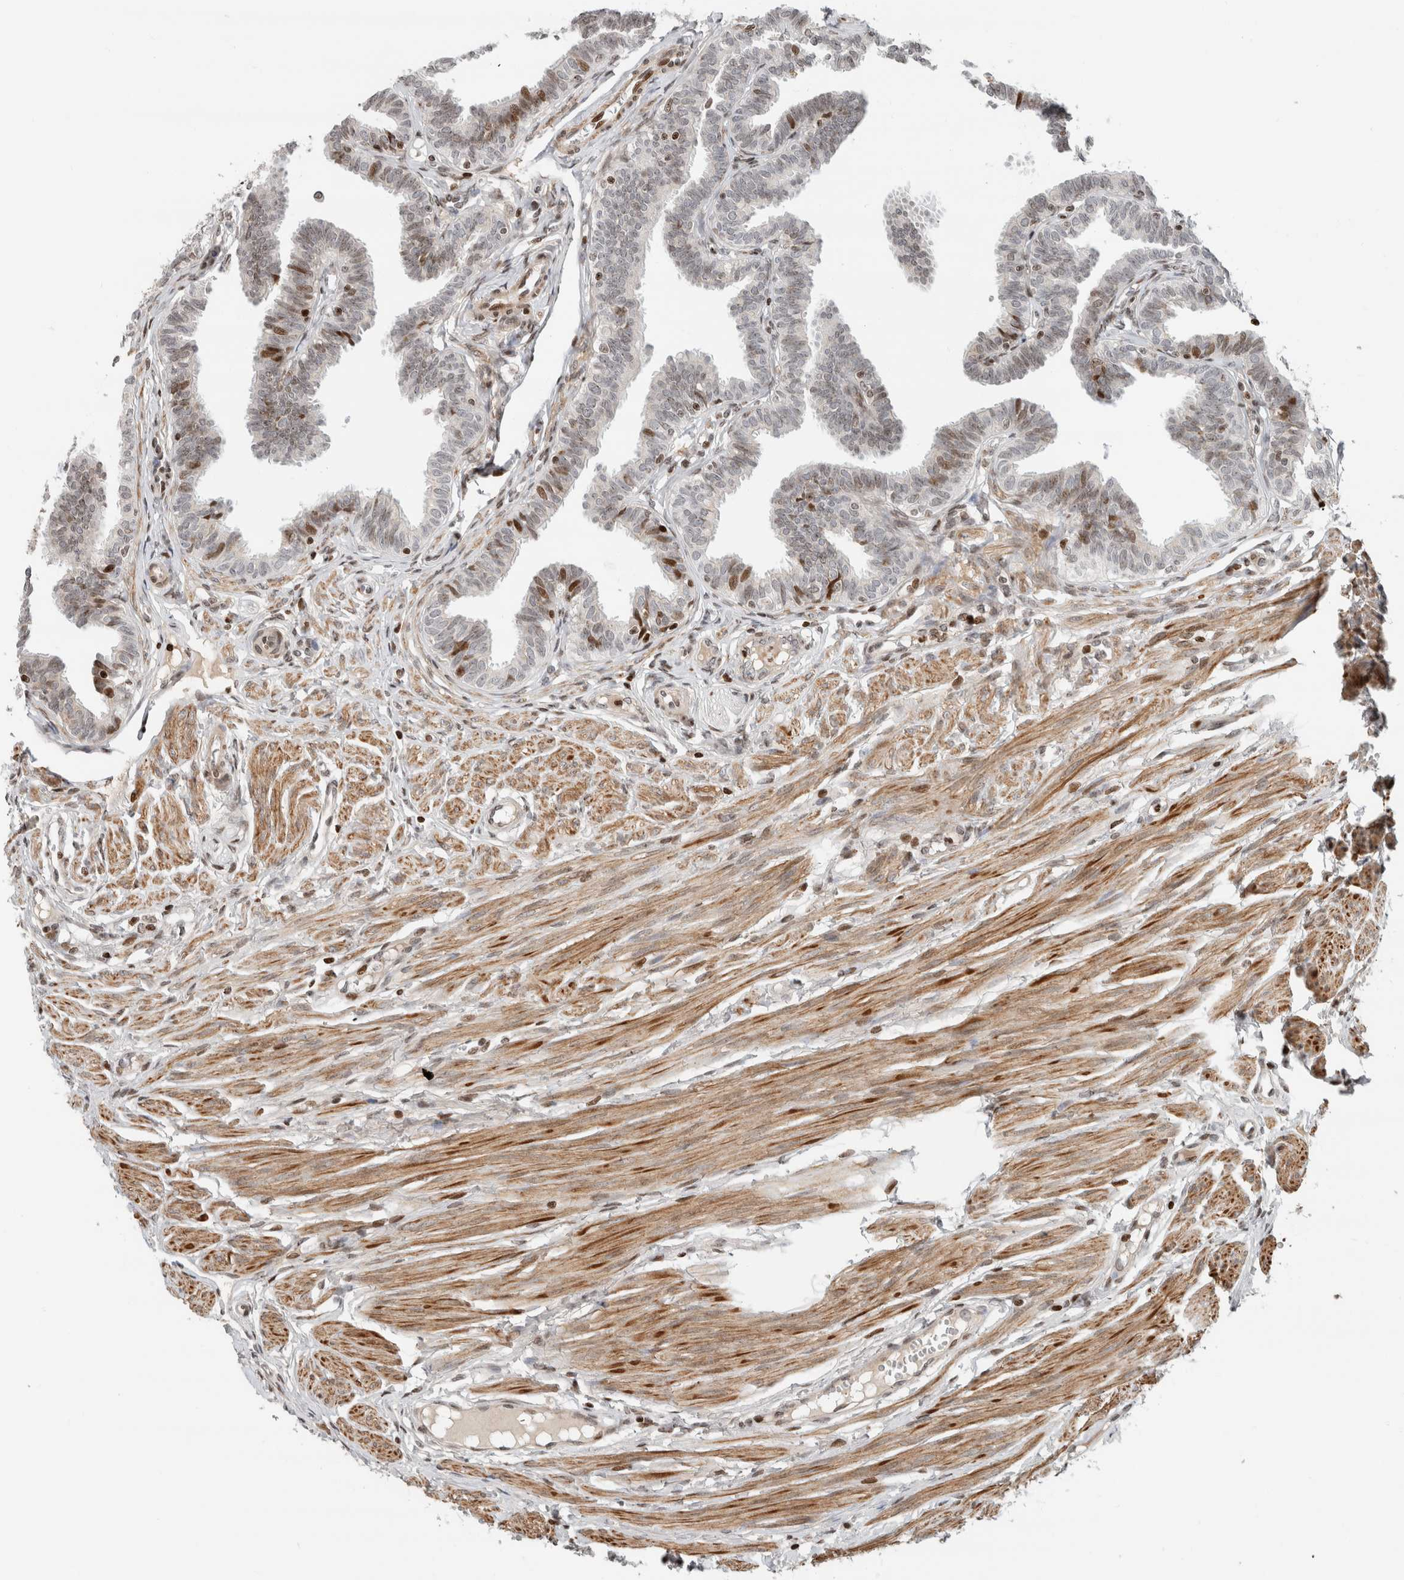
{"staining": {"intensity": "moderate", "quantity": "25%-75%", "location": "nuclear"}, "tissue": "fallopian tube", "cell_type": "Glandular cells", "image_type": "normal", "snomed": [{"axis": "morphology", "description": "Normal tissue, NOS"}, {"axis": "topography", "description": "Fallopian tube"}, {"axis": "topography", "description": "Ovary"}], "caption": "Moderate nuclear expression for a protein is appreciated in about 25%-75% of glandular cells of unremarkable fallopian tube using immunohistochemistry.", "gene": "GINS4", "patient": {"sex": "female", "age": 23}}